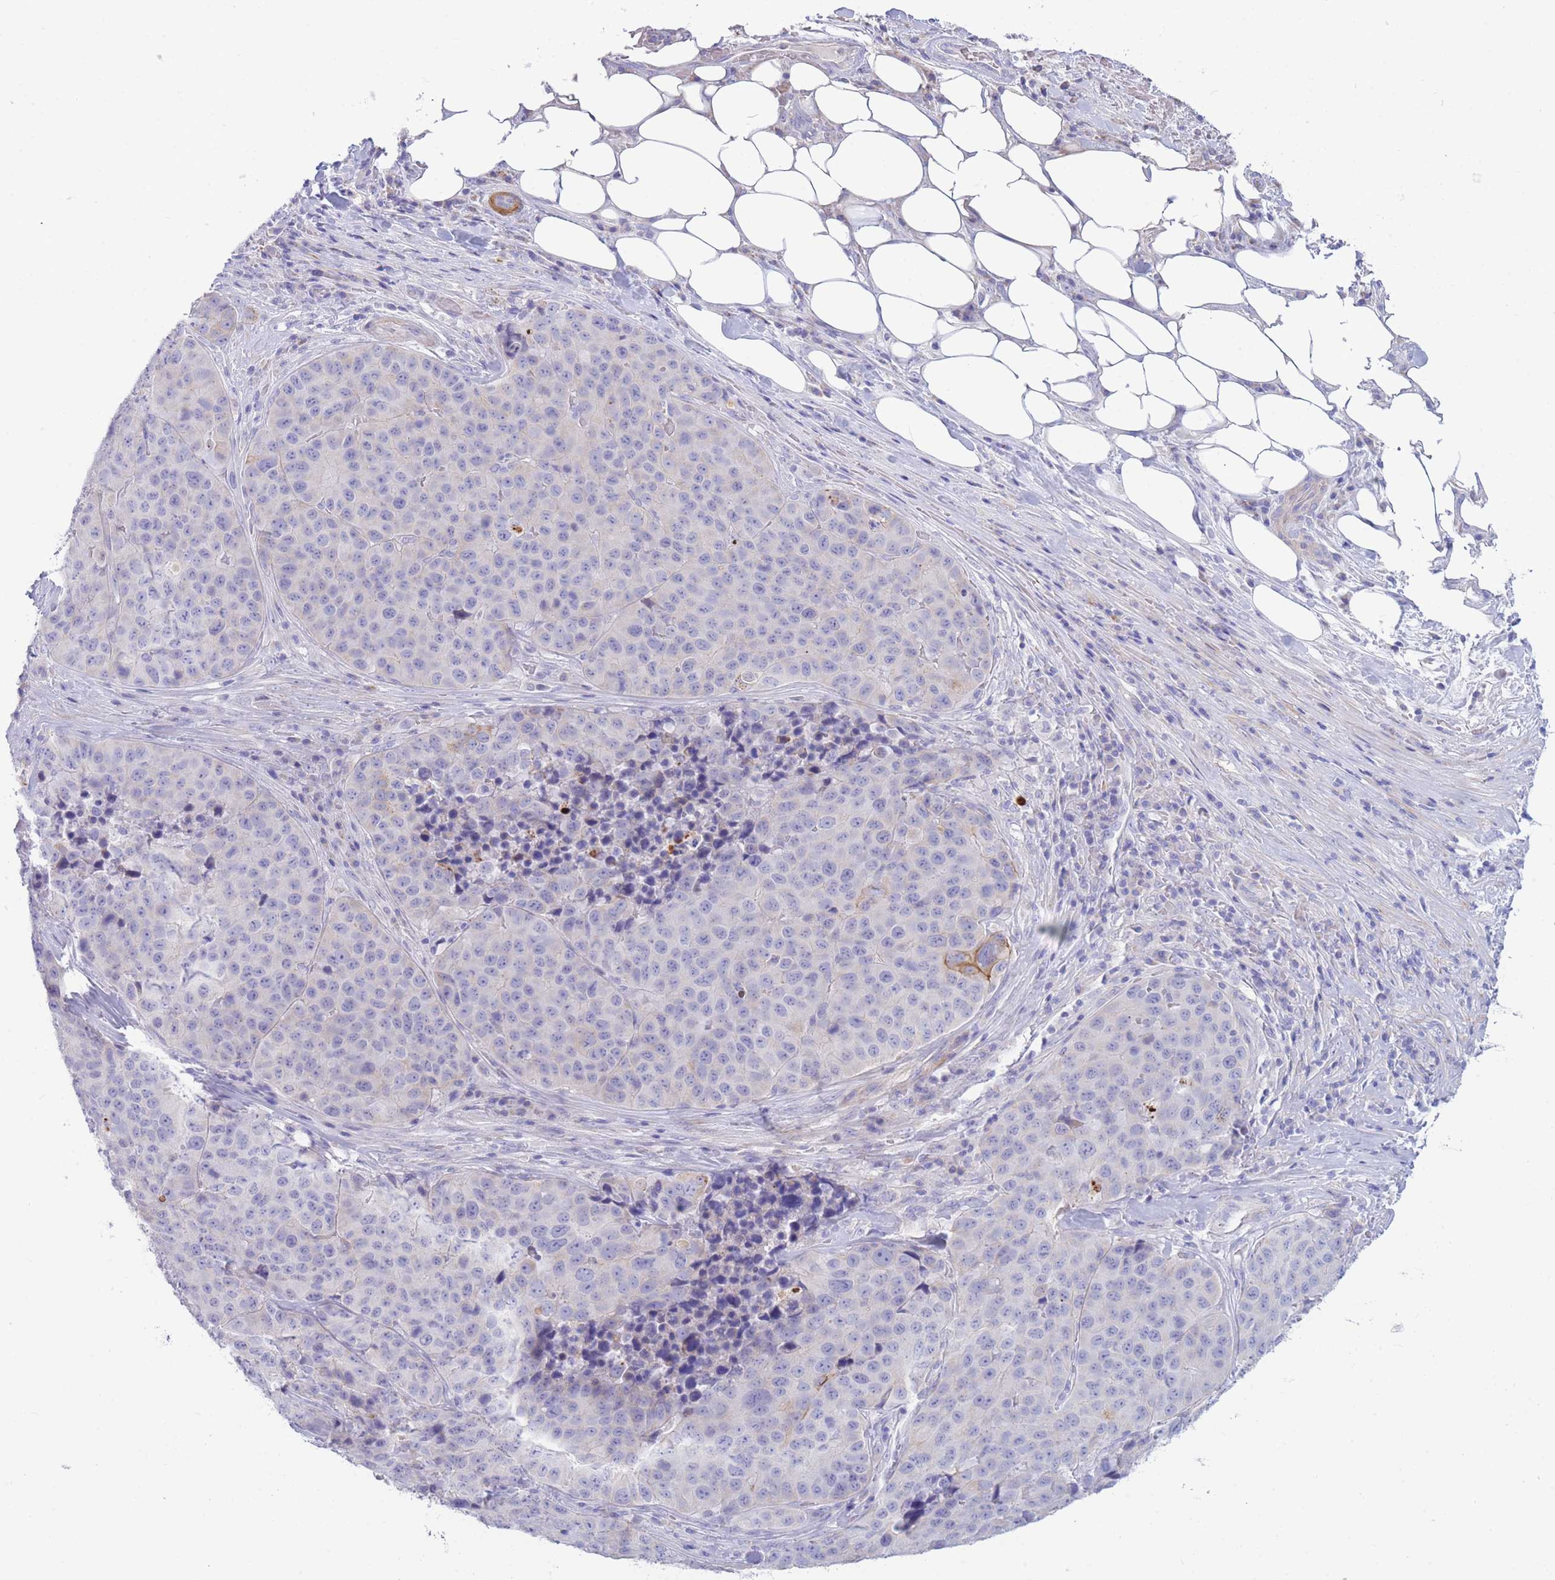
{"staining": {"intensity": "negative", "quantity": "none", "location": "none"}, "tissue": "stomach cancer", "cell_type": "Tumor cells", "image_type": "cancer", "snomed": [{"axis": "morphology", "description": "Adenocarcinoma, NOS"}, {"axis": "topography", "description": "Stomach"}], "caption": "DAB (3,3'-diaminobenzidine) immunohistochemical staining of stomach cancer shows no significant positivity in tumor cells. (DAB immunohistochemistry with hematoxylin counter stain).", "gene": "VWA8", "patient": {"sex": "male", "age": 71}}